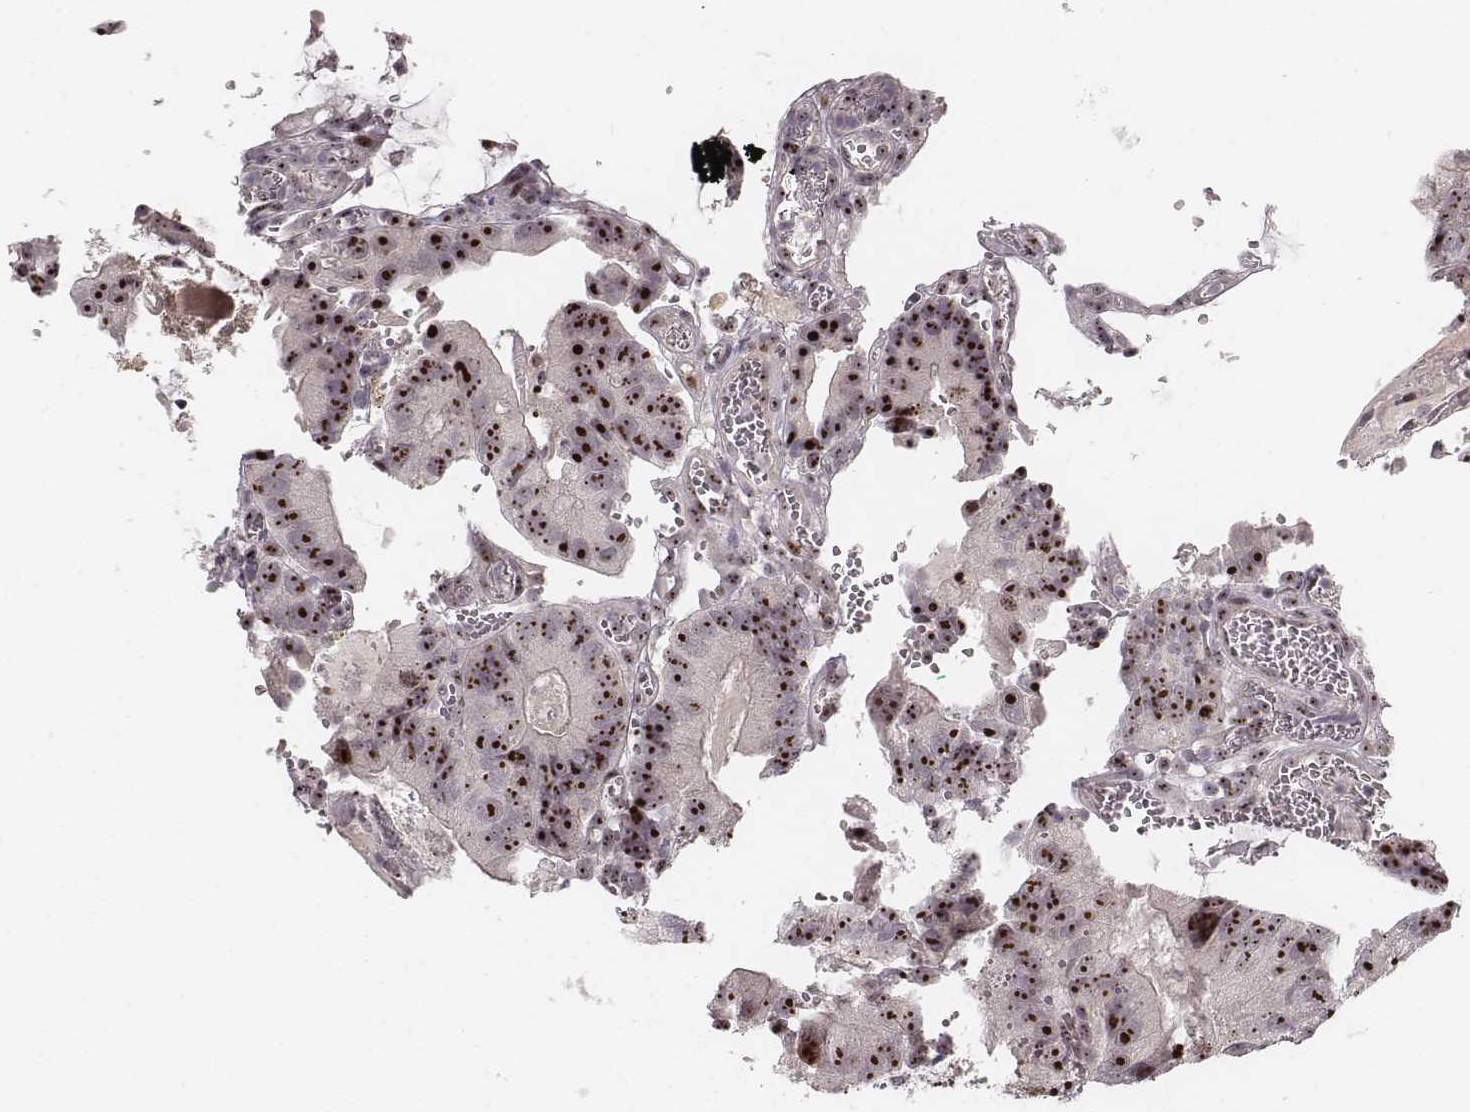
{"staining": {"intensity": "strong", "quantity": ">75%", "location": "nuclear"}, "tissue": "colorectal cancer", "cell_type": "Tumor cells", "image_type": "cancer", "snomed": [{"axis": "morphology", "description": "Adenocarcinoma, NOS"}, {"axis": "topography", "description": "Colon"}], "caption": "Immunohistochemical staining of human adenocarcinoma (colorectal) displays high levels of strong nuclear protein expression in about >75% of tumor cells. (DAB = brown stain, brightfield microscopy at high magnification).", "gene": "NOP56", "patient": {"sex": "female", "age": 86}}